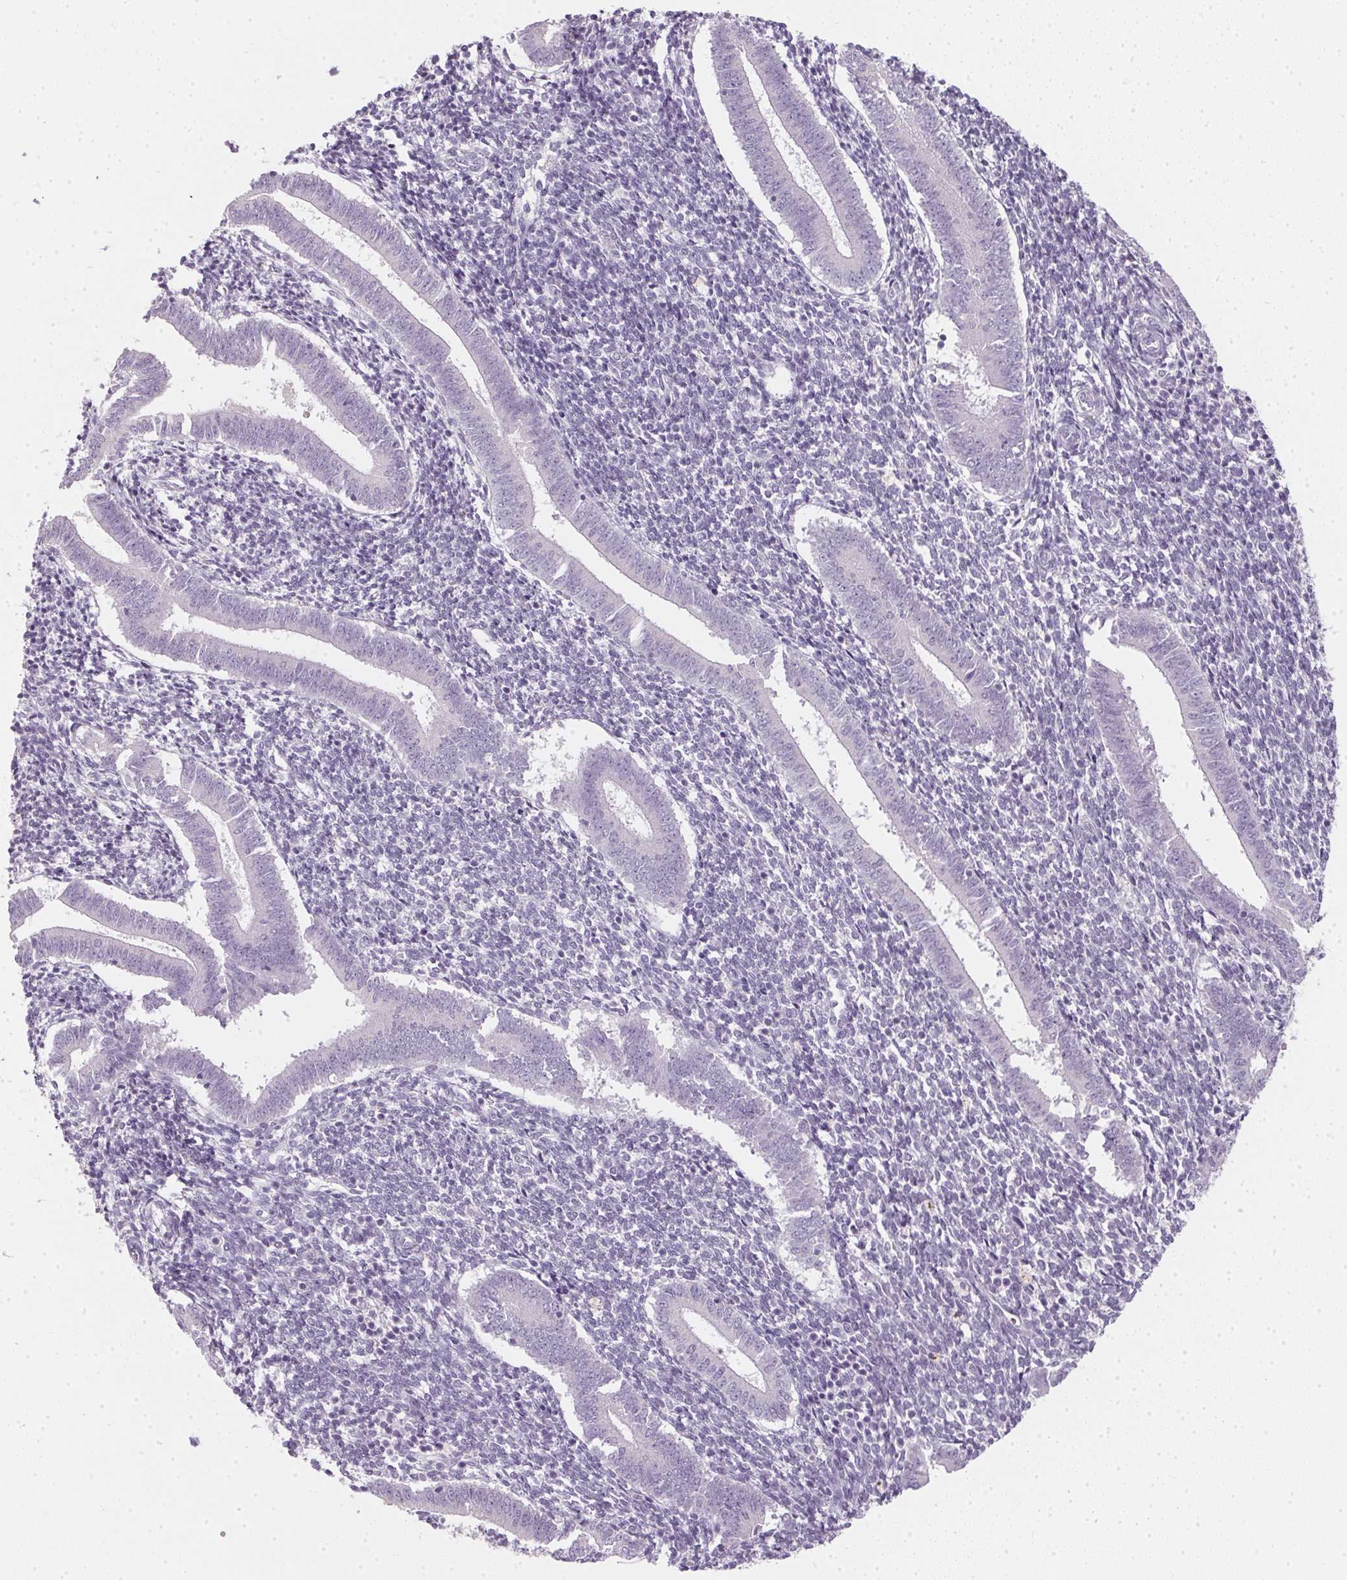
{"staining": {"intensity": "negative", "quantity": "none", "location": "none"}, "tissue": "endometrium", "cell_type": "Cells in endometrial stroma", "image_type": "normal", "snomed": [{"axis": "morphology", "description": "Normal tissue, NOS"}, {"axis": "topography", "description": "Endometrium"}], "caption": "Protein analysis of benign endometrium displays no significant staining in cells in endometrial stroma.", "gene": "TMEM72", "patient": {"sex": "female", "age": 25}}